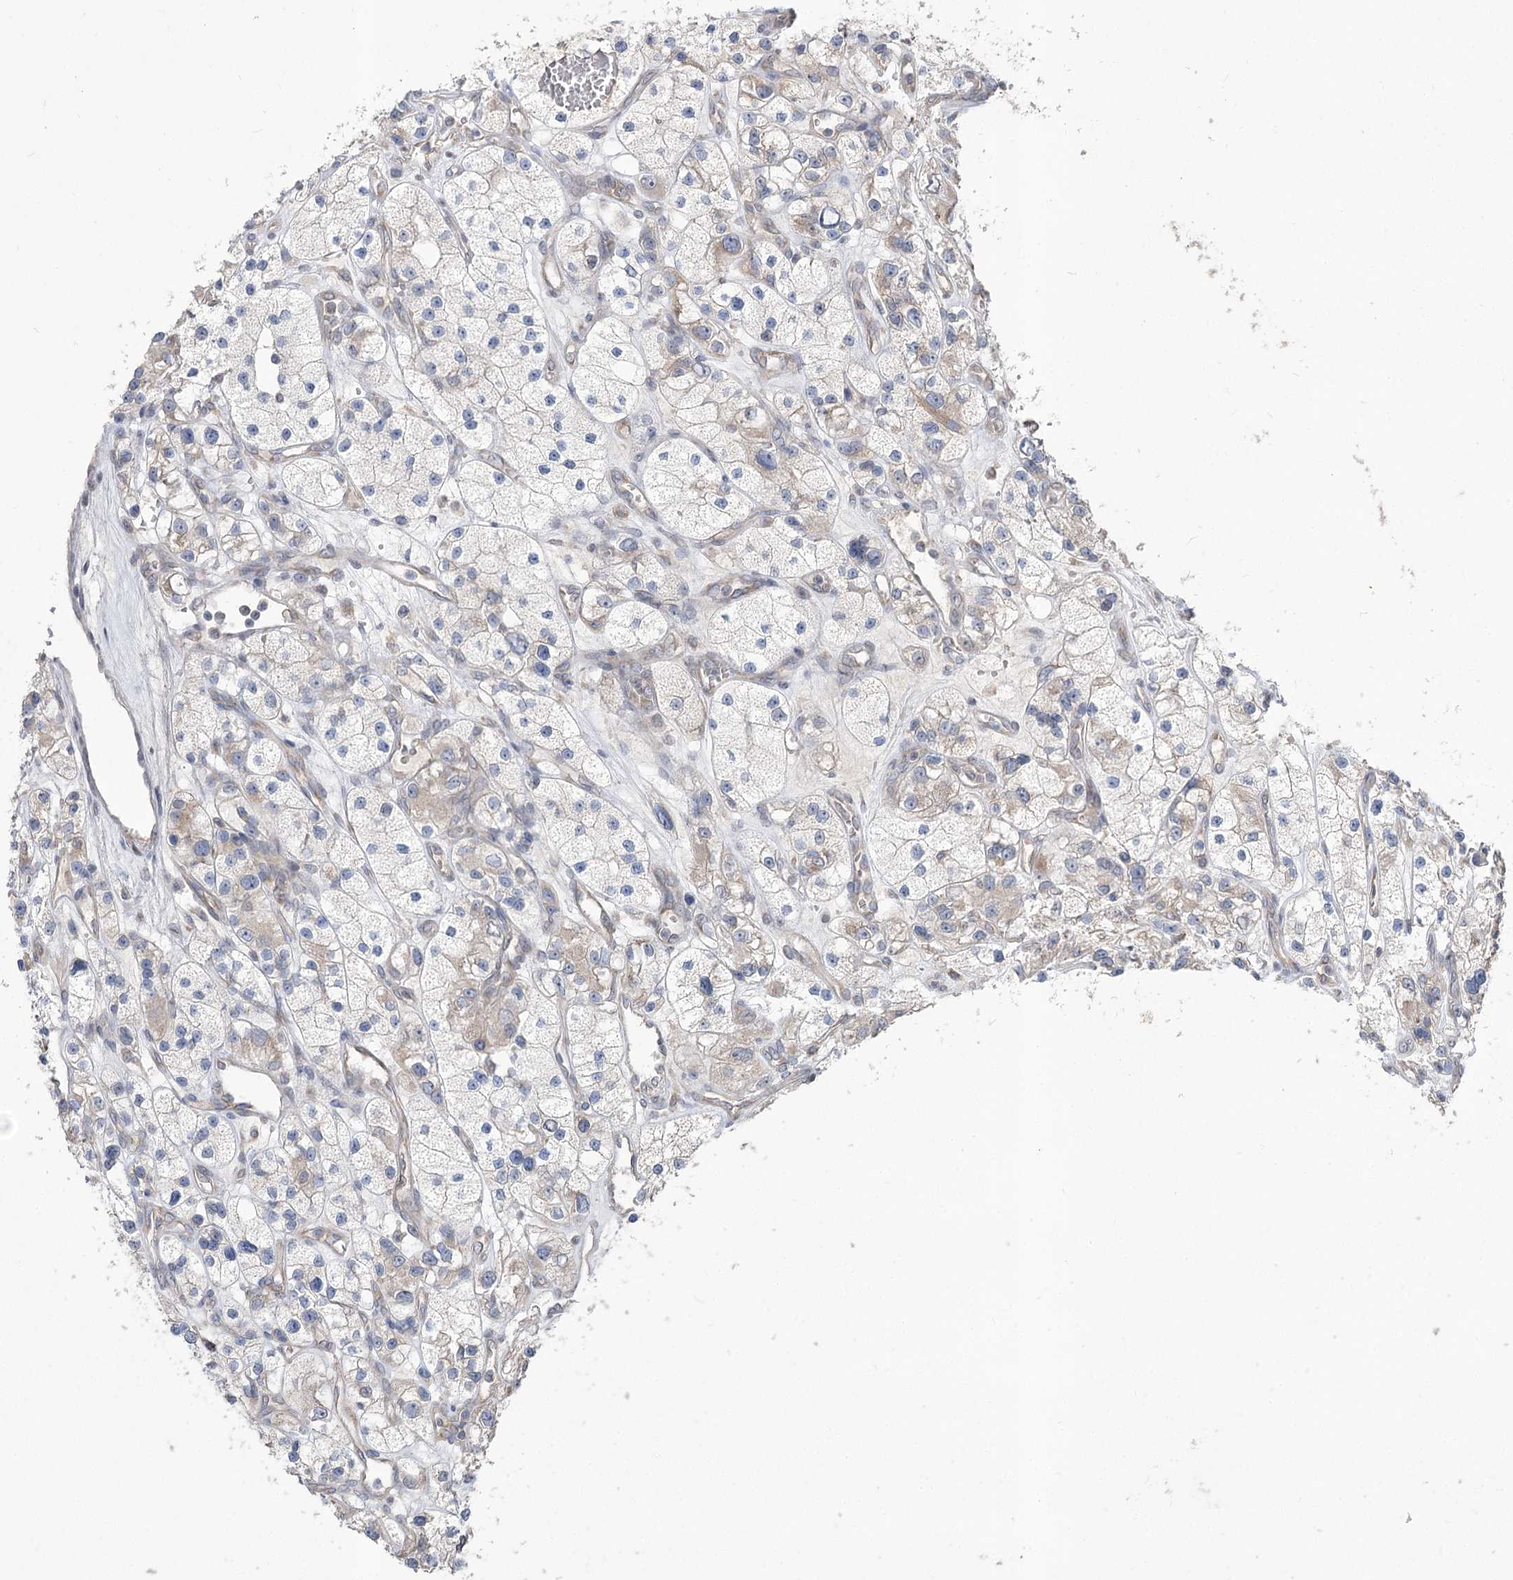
{"staining": {"intensity": "weak", "quantity": "<25%", "location": "cytoplasmic/membranous"}, "tissue": "renal cancer", "cell_type": "Tumor cells", "image_type": "cancer", "snomed": [{"axis": "morphology", "description": "Adenocarcinoma, NOS"}, {"axis": "topography", "description": "Kidney"}], "caption": "Immunohistochemistry (IHC) photomicrograph of neoplastic tissue: renal cancer stained with DAB exhibits no significant protein positivity in tumor cells. The staining was performed using DAB (3,3'-diaminobenzidine) to visualize the protein expression in brown, while the nuclei were stained in blue with hematoxylin (Magnification: 20x).", "gene": "STT3B", "patient": {"sex": "female", "age": 57}}